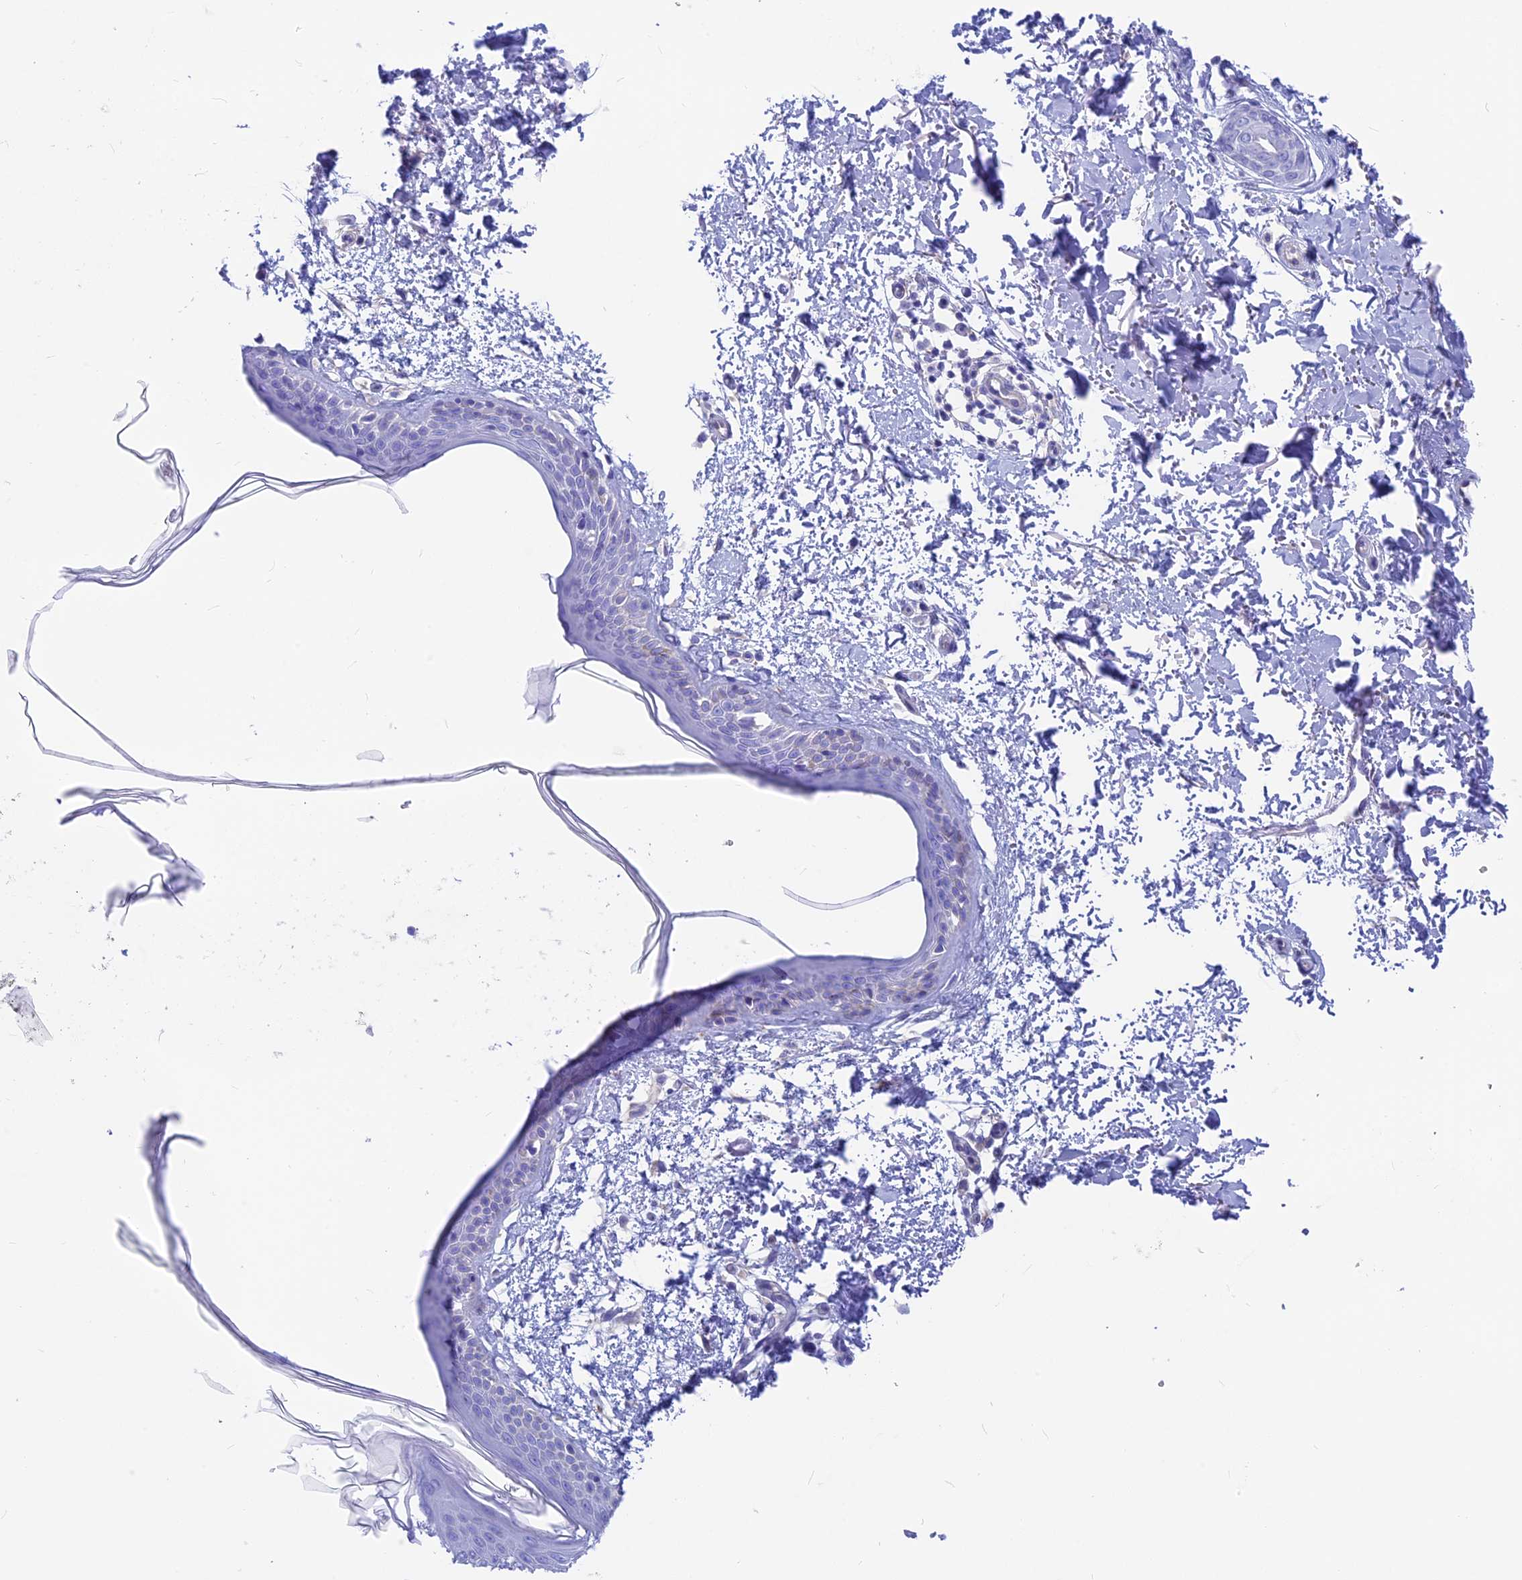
{"staining": {"intensity": "negative", "quantity": "none", "location": "none"}, "tissue": "skin", "cell_type": "Fibroblasts", "image_type": "normal", "snomed": [{"axis": "morphology", "description": "Normal tissue, NOS"}, {"axis": "topography", "description": "Skin"}], "caption": "An immunohistochemistry (IHC) histopathology image of unremarkable skin is shown. There is no staining in fibroblasts of skin.", "gene": "GNGT2", "patient": {"sex": "male", "age": 66}}